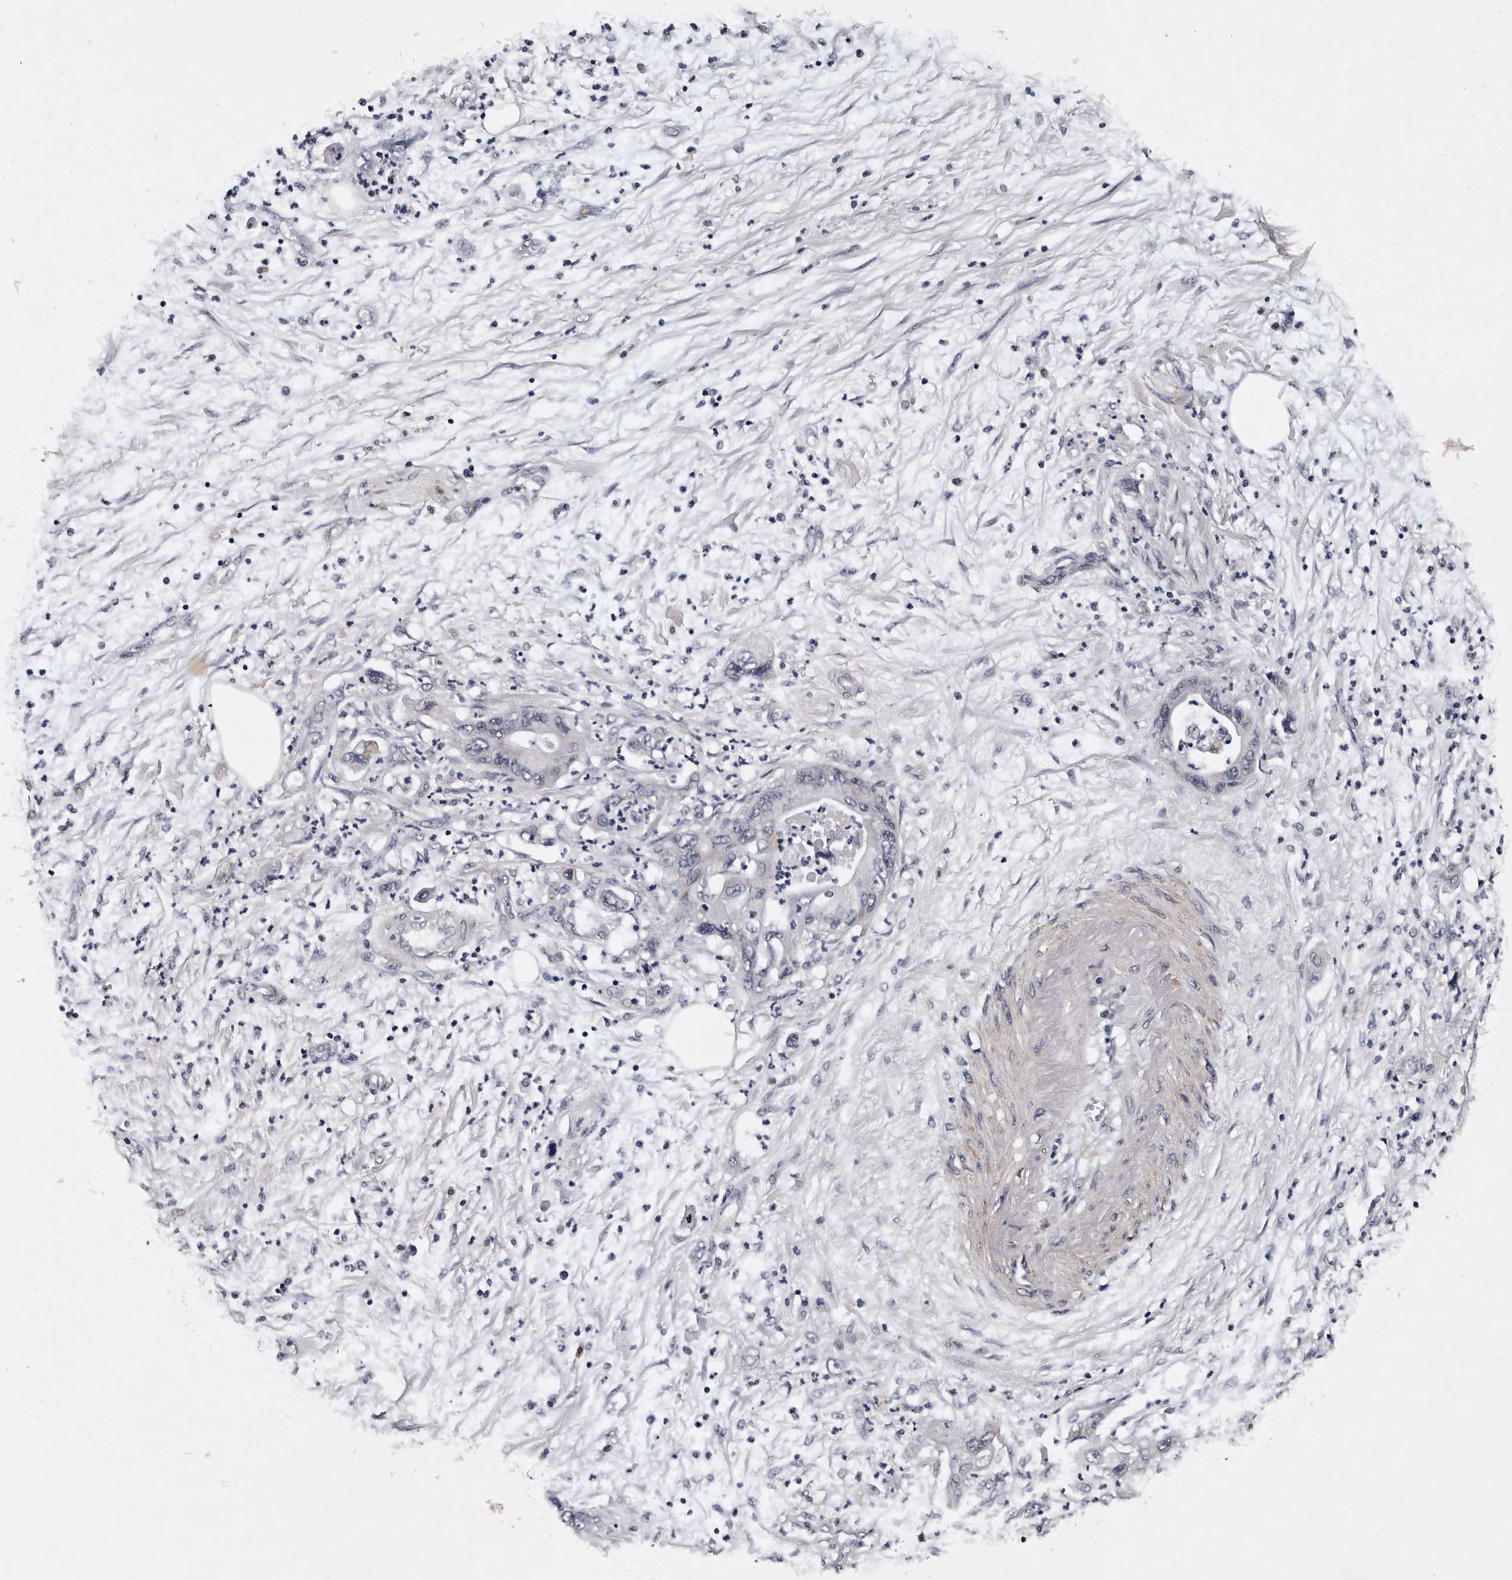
{"staining": {"intensity": "negative", "quantity": "none", "location": "none"}, "tissue": "pancreatic cancer", "cell_type": "Tumor cells", "image_type": "cancer", "snomed": [{"axis": "morphology", "description": "Adenocarcinoma, NOS"}, {"axis": "topography", "description": "Pancreas"}], "caption": "The immunohistochemistry (IHC) photomicrograph has no significant staining in tumor cells of pancreatic adenocarcinoma tissue. (Stains: DAB immunohistochemistry (IHC) with hematoxylin counter stain, Microscopy: brightfield microscopy at high magnification).", "gene": "CPNE3", "patient": {"sex": "female", "age": 73}}